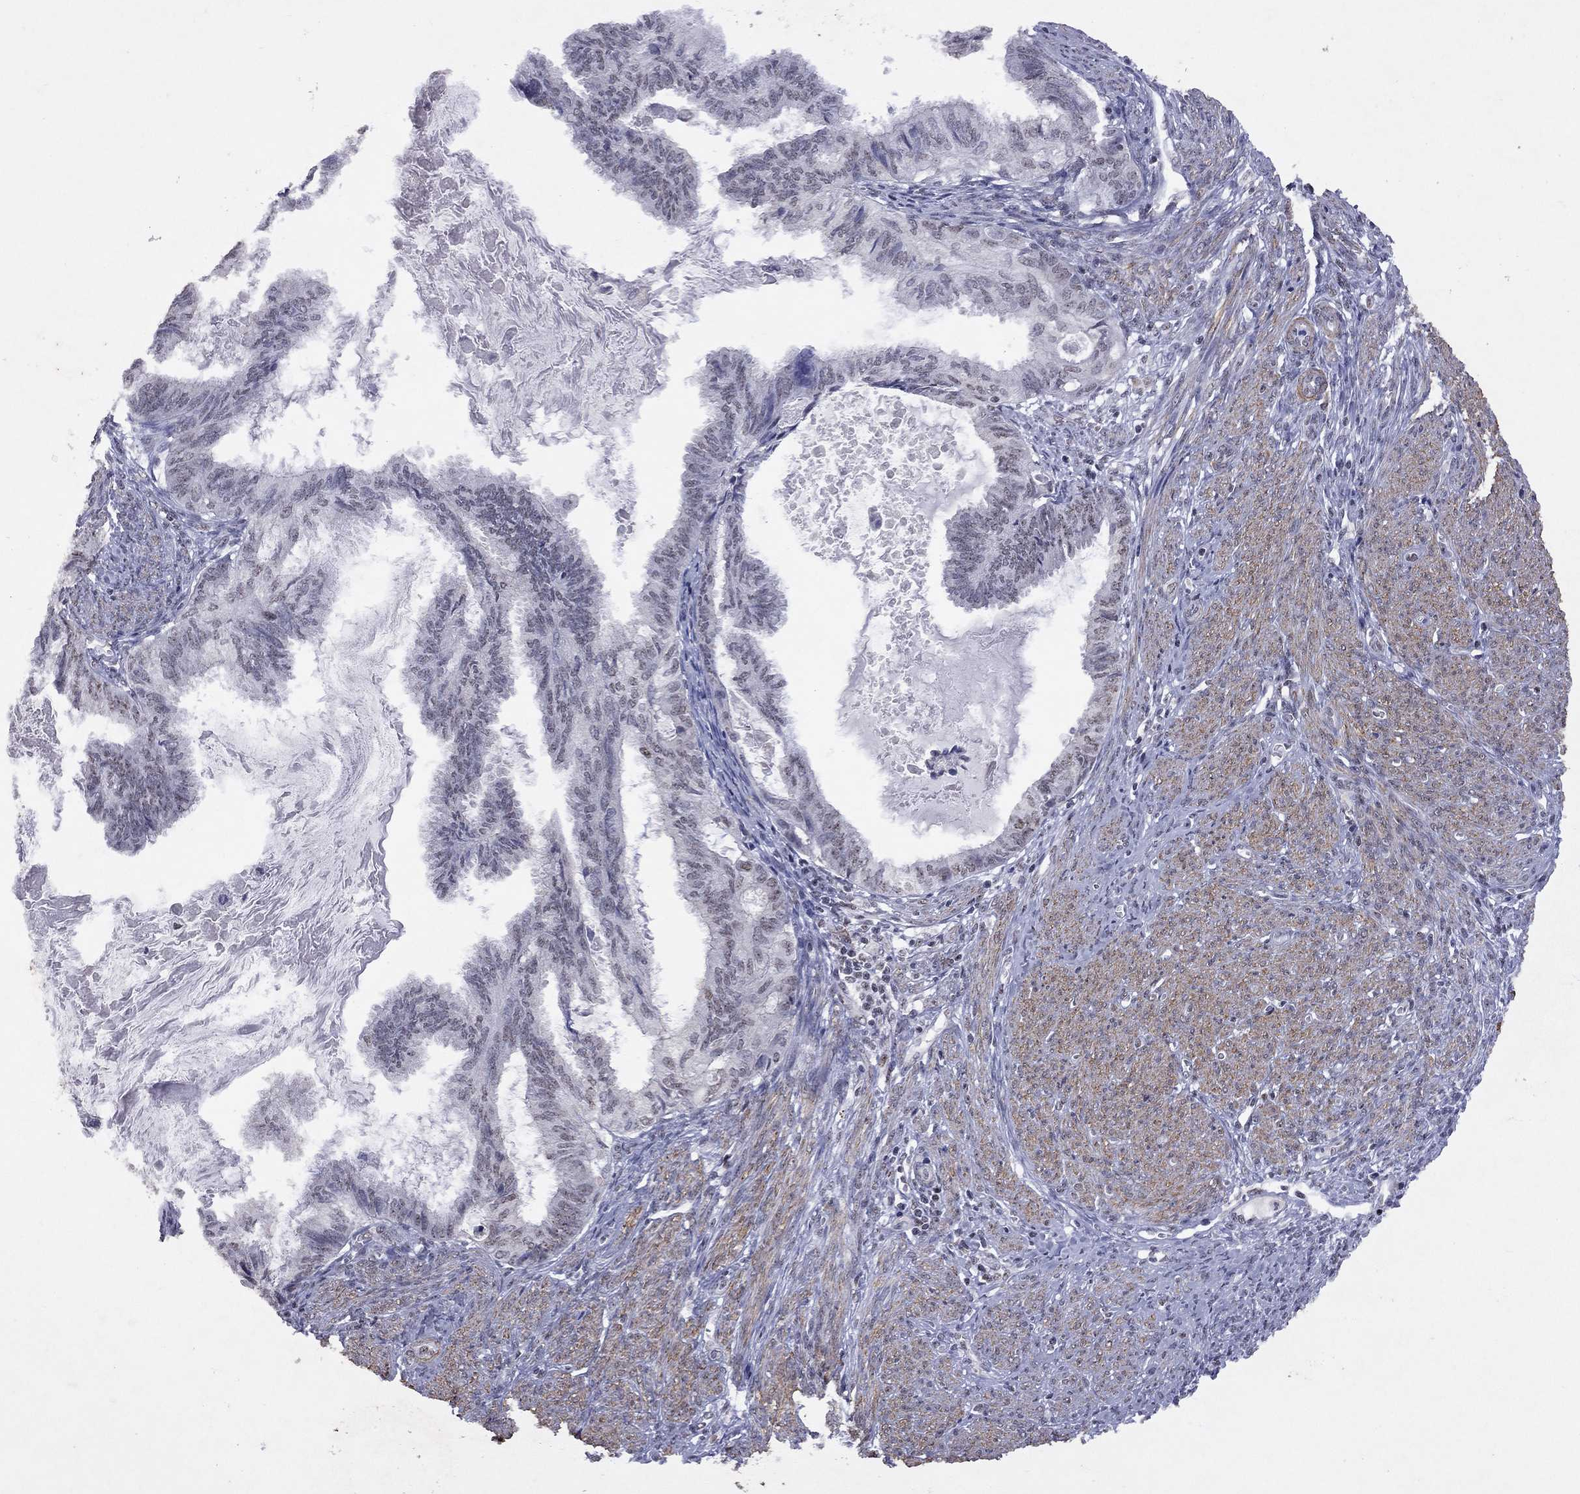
{"staining": {"intensity": "negative", "quantity": "none", "location": "none"}, "tissue": "endometrial cancer", "cell_type": "Tumor cells", "image_type": "cancer", "snomed": [{"axis": "morphology", "description": "Adenocarcinoma, NOS"}, {"axis": "topography", "description": "Endometrium"}], "caption": "This is a micrograph of immunohistochemistry (IHC) staining of adenocarcinoma (endometrial), which shows no positivity in tumor cells. (Stains: DAB (3,3'-diaminobenzidine) IHC with hematoxylin counter stain, Microscopy: brightfield microscopy at high magnification).", "gene": "SPOUT1", "patient": {"sex": "female", "age": 86}}